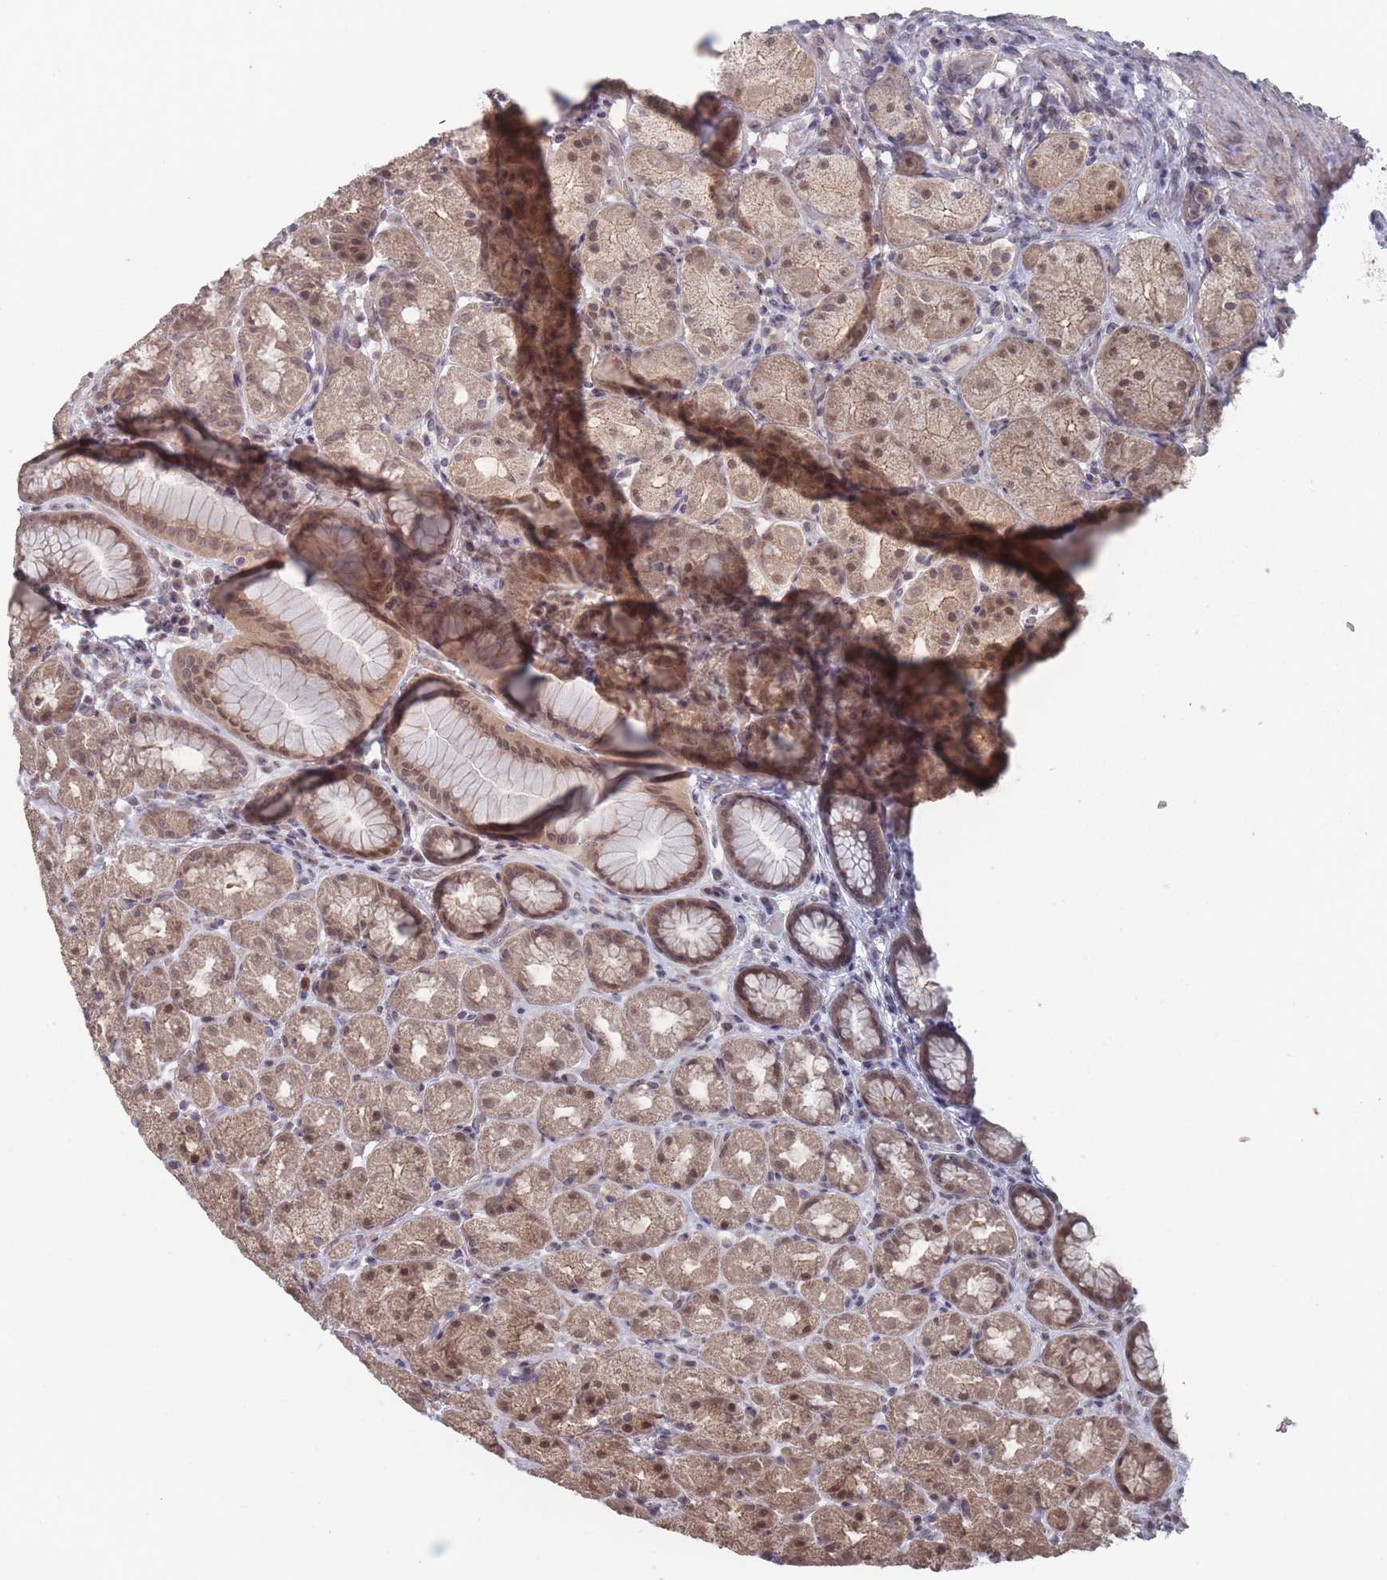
{"staining": {"intensity": "moderate", "quantity": ">75%", "location": "cytoplasmic/membranous,nuclear"}, "tissue": "stomach", "cell_type": "Glandular cells", "image_type": "normal", "snomed": [{"axis": "morphology", "description": "Normal tissue, NOS"}, {"axis": "topography", "description": "Stomach, upper"}, {"axis": "topography", "description": "Stomach"}], "caption": "DAB (3,3'-diaminobenzidine) immunohistochemical staining of benign stomach exhibits moderate cytoplasmic/membranous,nuclear protein staining in approximately >75% of glandular cells. (IHC, brightfield microscopy, high magnification).", "gene": "CNTRL", "patient": {"sex": "male", "age": 68}}